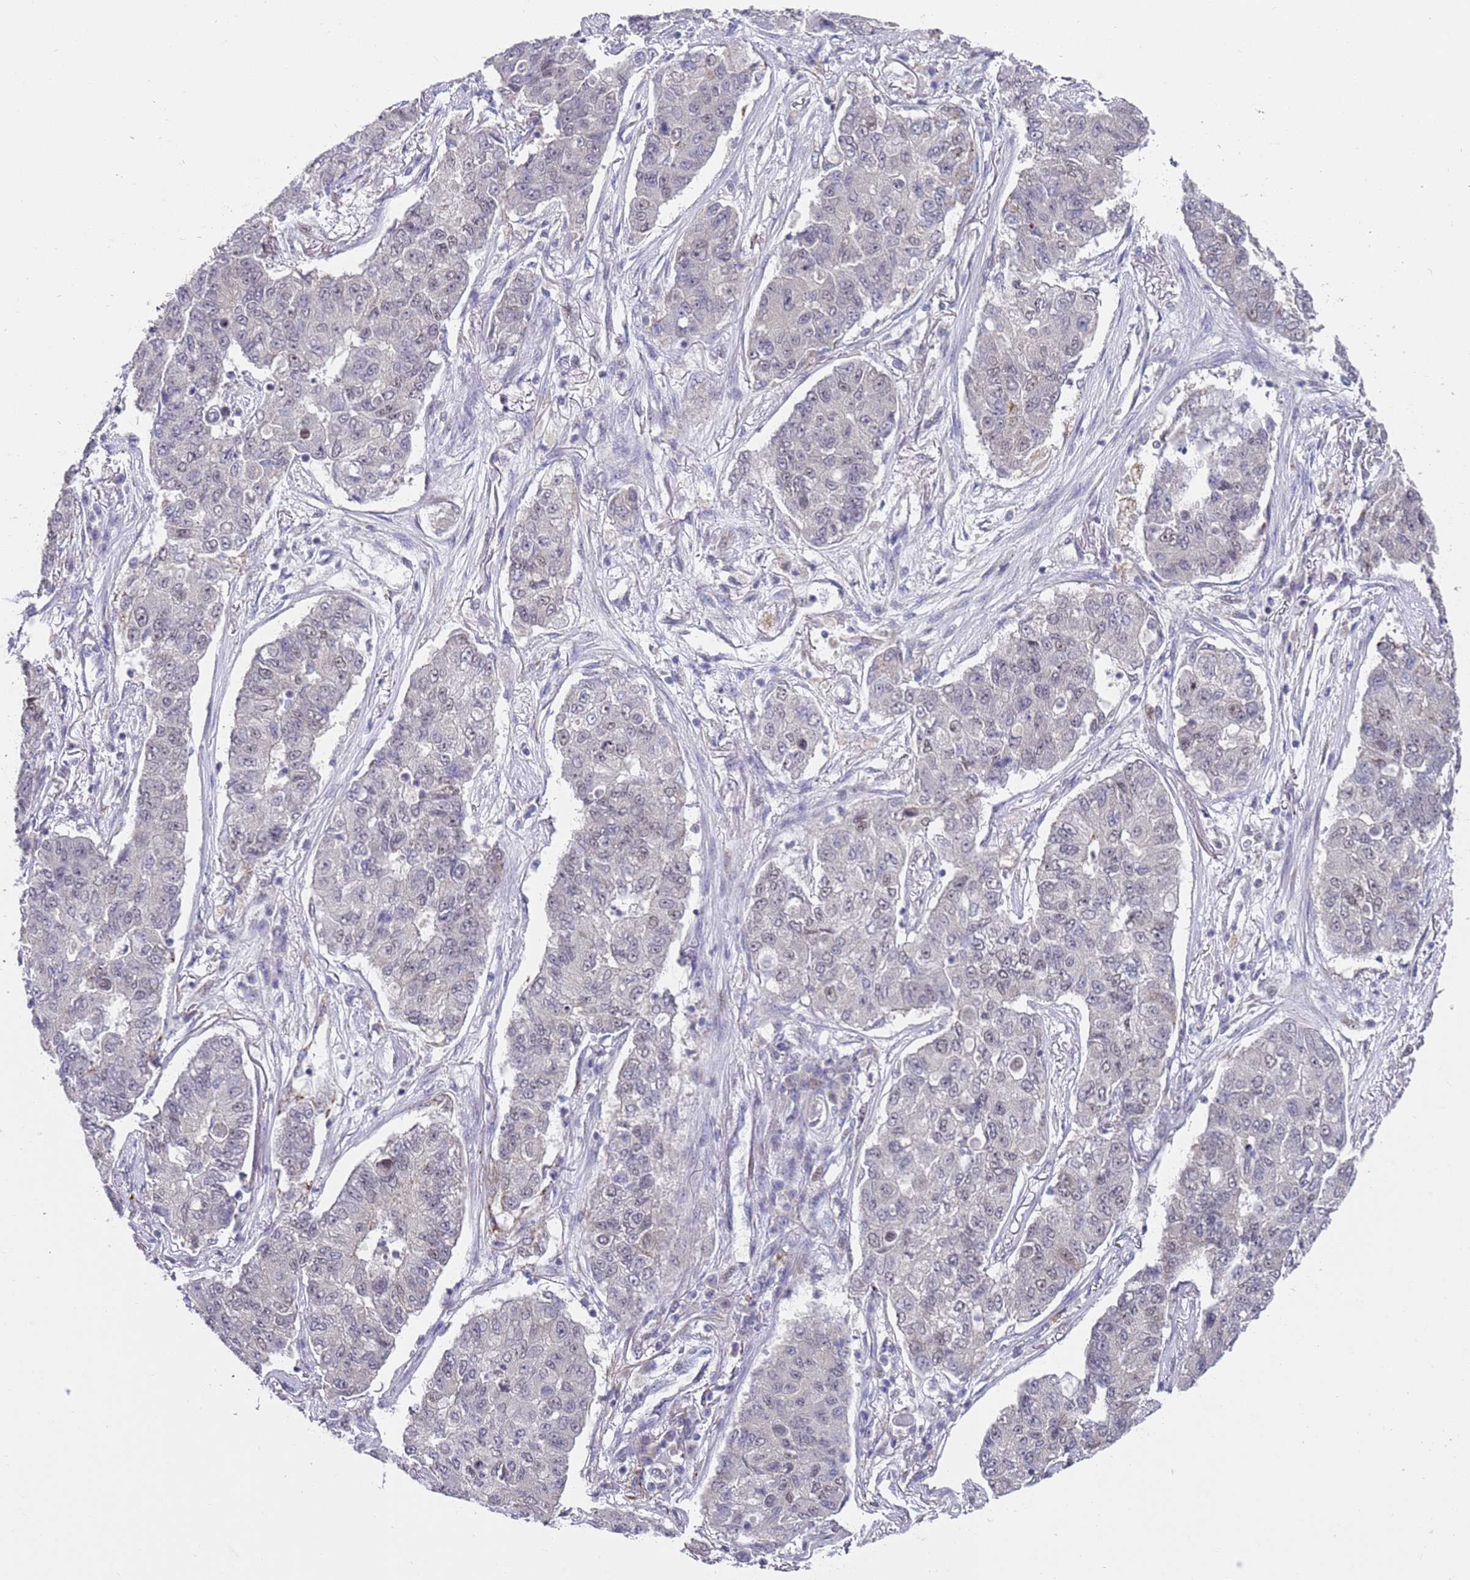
{"staining": {"intensity": "negative", "quantity": "none", "location": "none"}, "tissue": "lung cancer", "cell_type": "Tumor cells", "image_type": "cancer", "snomed": [{"axis": "morphology", "description": "Squamous cell carcinoma, NOS"}, {"axis": "topography", "description": "Lung"}], "caption": "Tumor cells show no significant positivity in lung squamous cell carcinoma. The staining is performed using DAB brown chromogen with nuclei counter-stained in using hematoxylin.", "gene": "COPS6", "patient": {"sex": "male", "age": 74}}